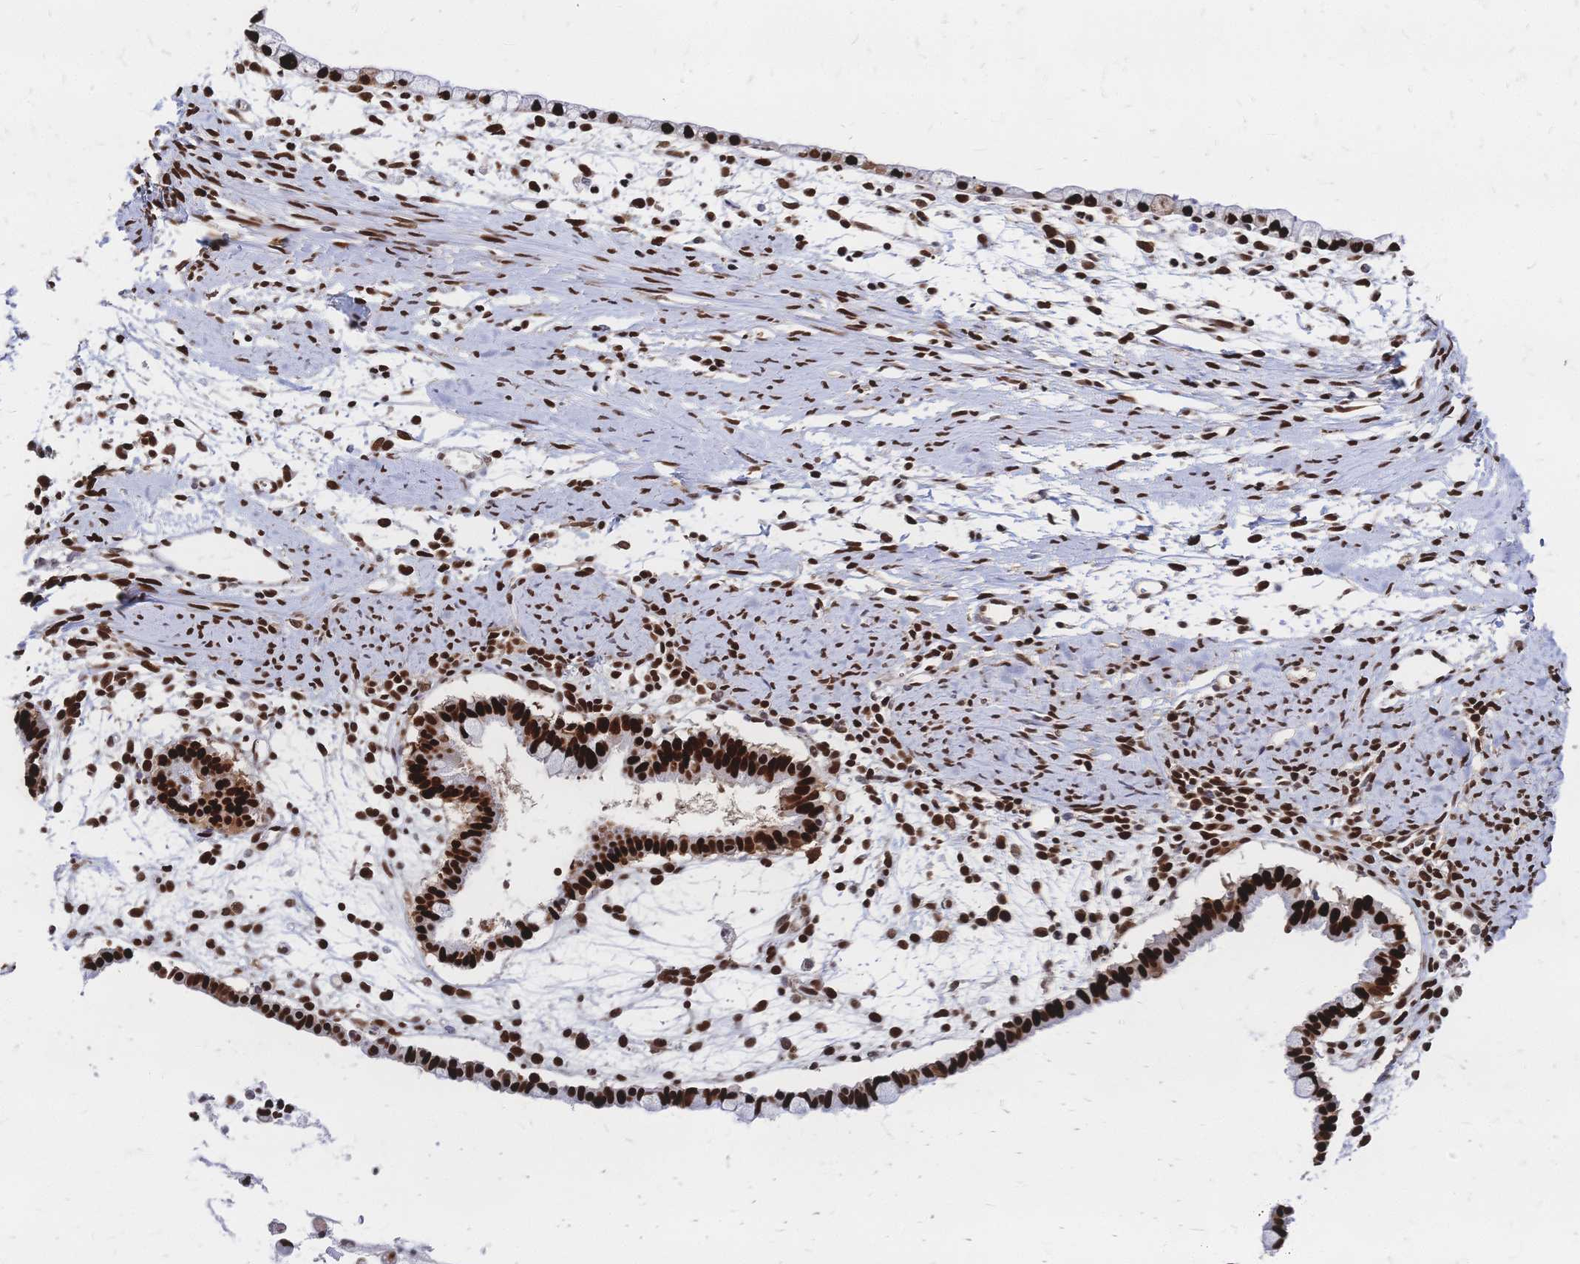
{"staining": {"intensity": "strong", "quantity": ">75%", "location": "nuclear"}, "tissue": "ovarian cancer", "cell_type": "Tumor cells", "image_type": "cancer", "snomed": [{"axis": "morphology", "description": "Cystadenocarcinoma, mucinous, NOS"}, {"axis": "topography", "description": "Ovary"}], "caption": "Ovarian mucinous cystadenocarcinoma tissue exhibits strong nuclear expression in about >75% of tumor cells", "gene": "HDGF", "patient": {"sex": "female", "age": 61}}